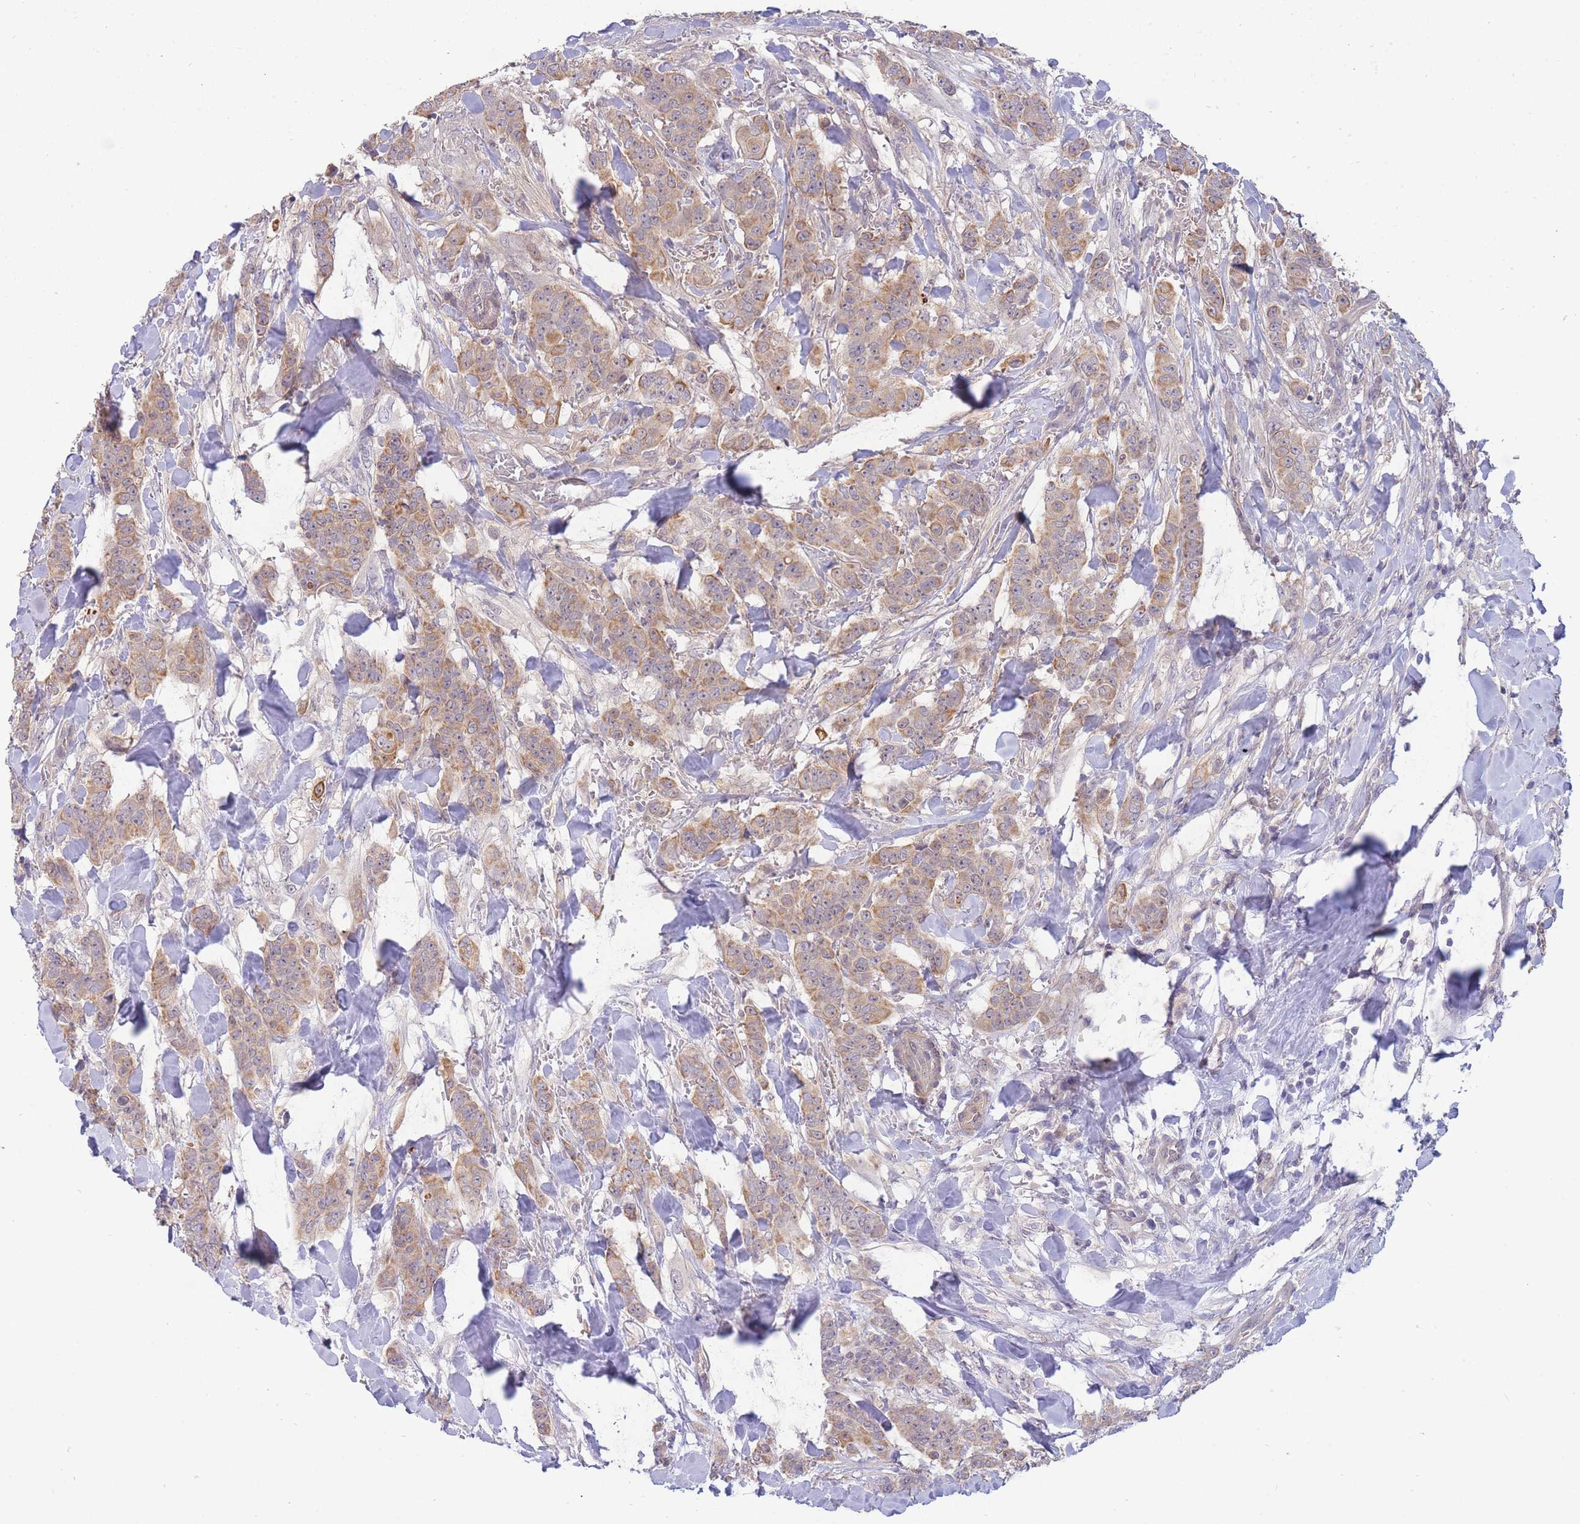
{"staining": {"intensity": "weak", "quantity": ">75%", "location": "cytoplasmic/membranous"}, "tissue": "breast cancer", "cell_type": "Tumor cells", "image_type": "cancer", "snomed": [{"axis": "morphology", "description": "Duct carcinoma"}, {"axis": "topography", "description": "Breast"}], "caption": "This photomicrograph exhibits immunohistochemistry staining of breast cancer (infiltrating ductal carcinoma), with low weak cytoplasmic/membranous expression in approximately >75% of tumor cells.", "gene": "SMC6", "patient": {"sex": "female", "age": 40}}